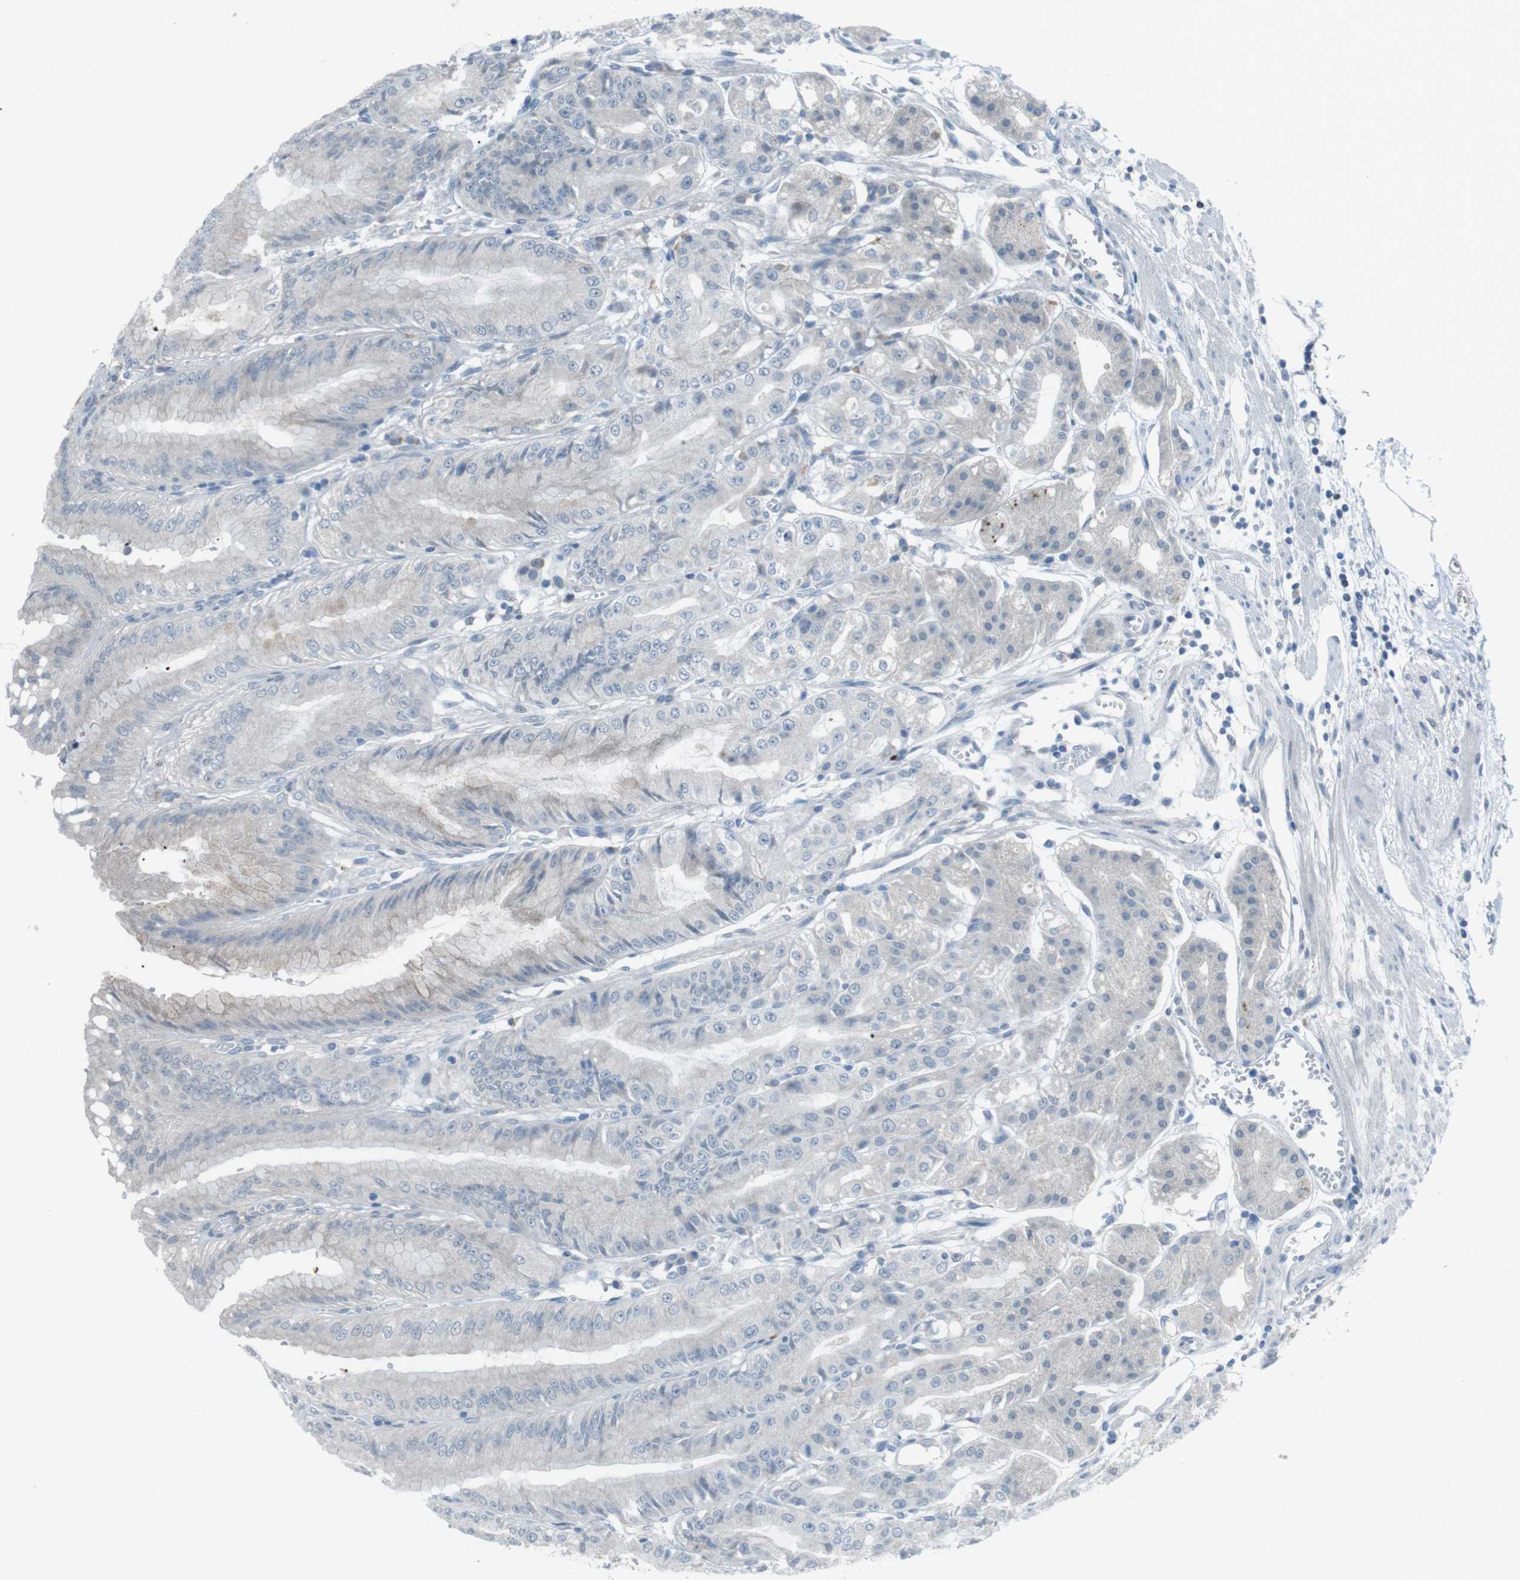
{"staining": {"intensity": "weak", "quantity": "<25%", "location": "cytoplasmic/membranous"}, "tissue": "stomach", "cell_type": "Glandular cells", "image_type": "normal", "snomed": [{"axis": "morphology", "description": "Normal tissue, NOS"}, {"axis": "topography", "description": "Stomach, lower"}], "caption": "The photomicrograph displays no significant expression in glandular cells of stomach. The staining is performed using DAB brown chromogen with nuclei counter-stained in using hematoxylin.", "gene": "FCRLA", "patient": {"sex": "male", "age": 71}}